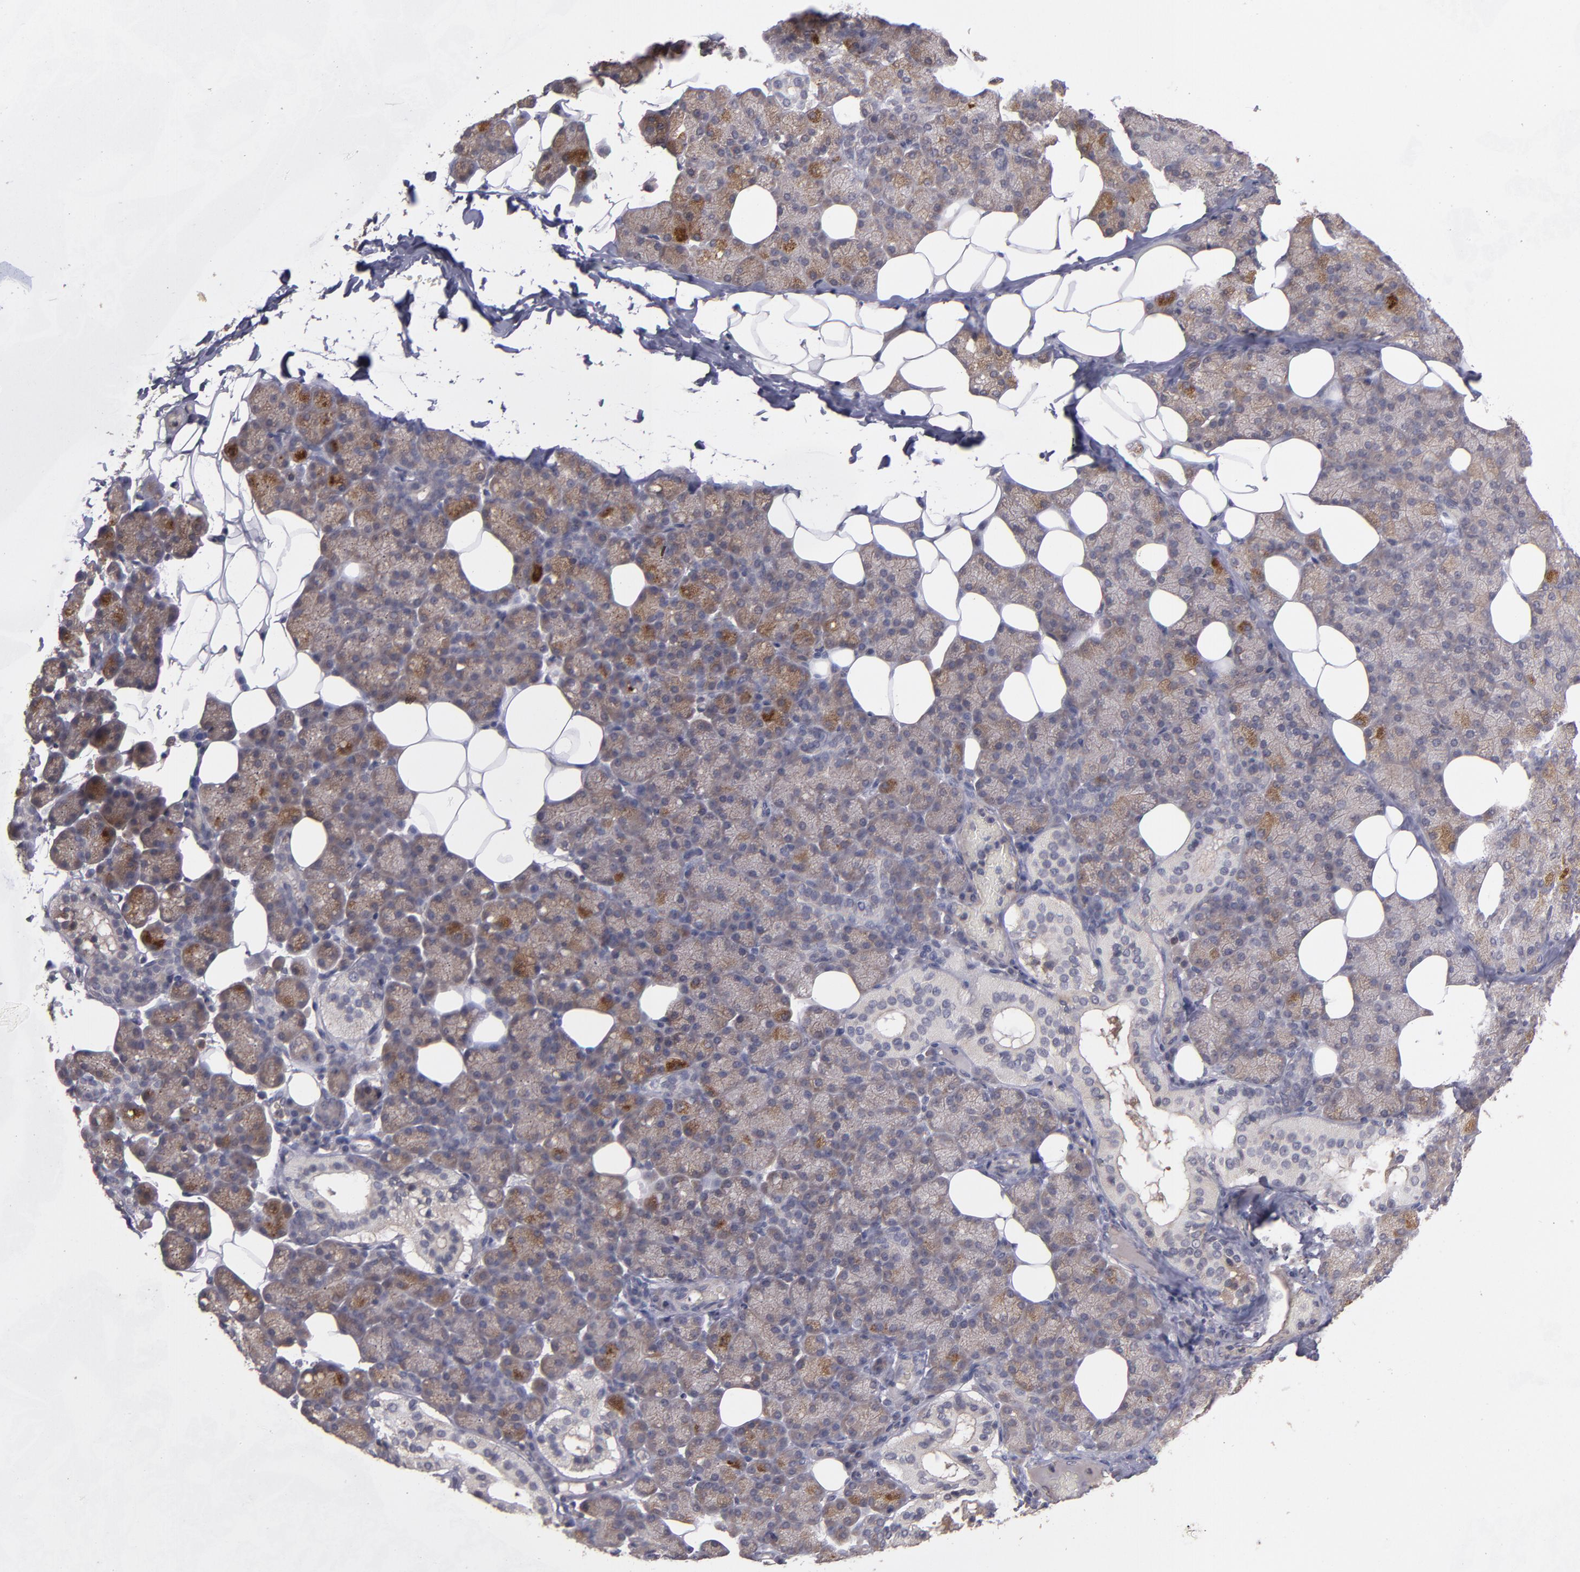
{"staining": {"intensity": "strong", "quantity": "25%-75%", "location": "cytoplasmic/membranous"}, "tissue": "salivary gland", "cell_type": "Glandular cells", "image_type": "normal", "snomed": [{"axis": "morphology", "description": "Normal tissue, NOS"}, {"axis": "topography", "description": "Lymph node"}, {"axis": "topography", "description": "Salivary gland"}], "caption": "Salivary gland was stained to show a protein in brown. There is high levels of strong cytoplasmic/membranous expression in approximately 25%-75% of glandular cells. (DAB IHC with brightfield microscopy, high magnification).", "gene": "CTSO", "patient": {"sex": "male", "age": 8}}